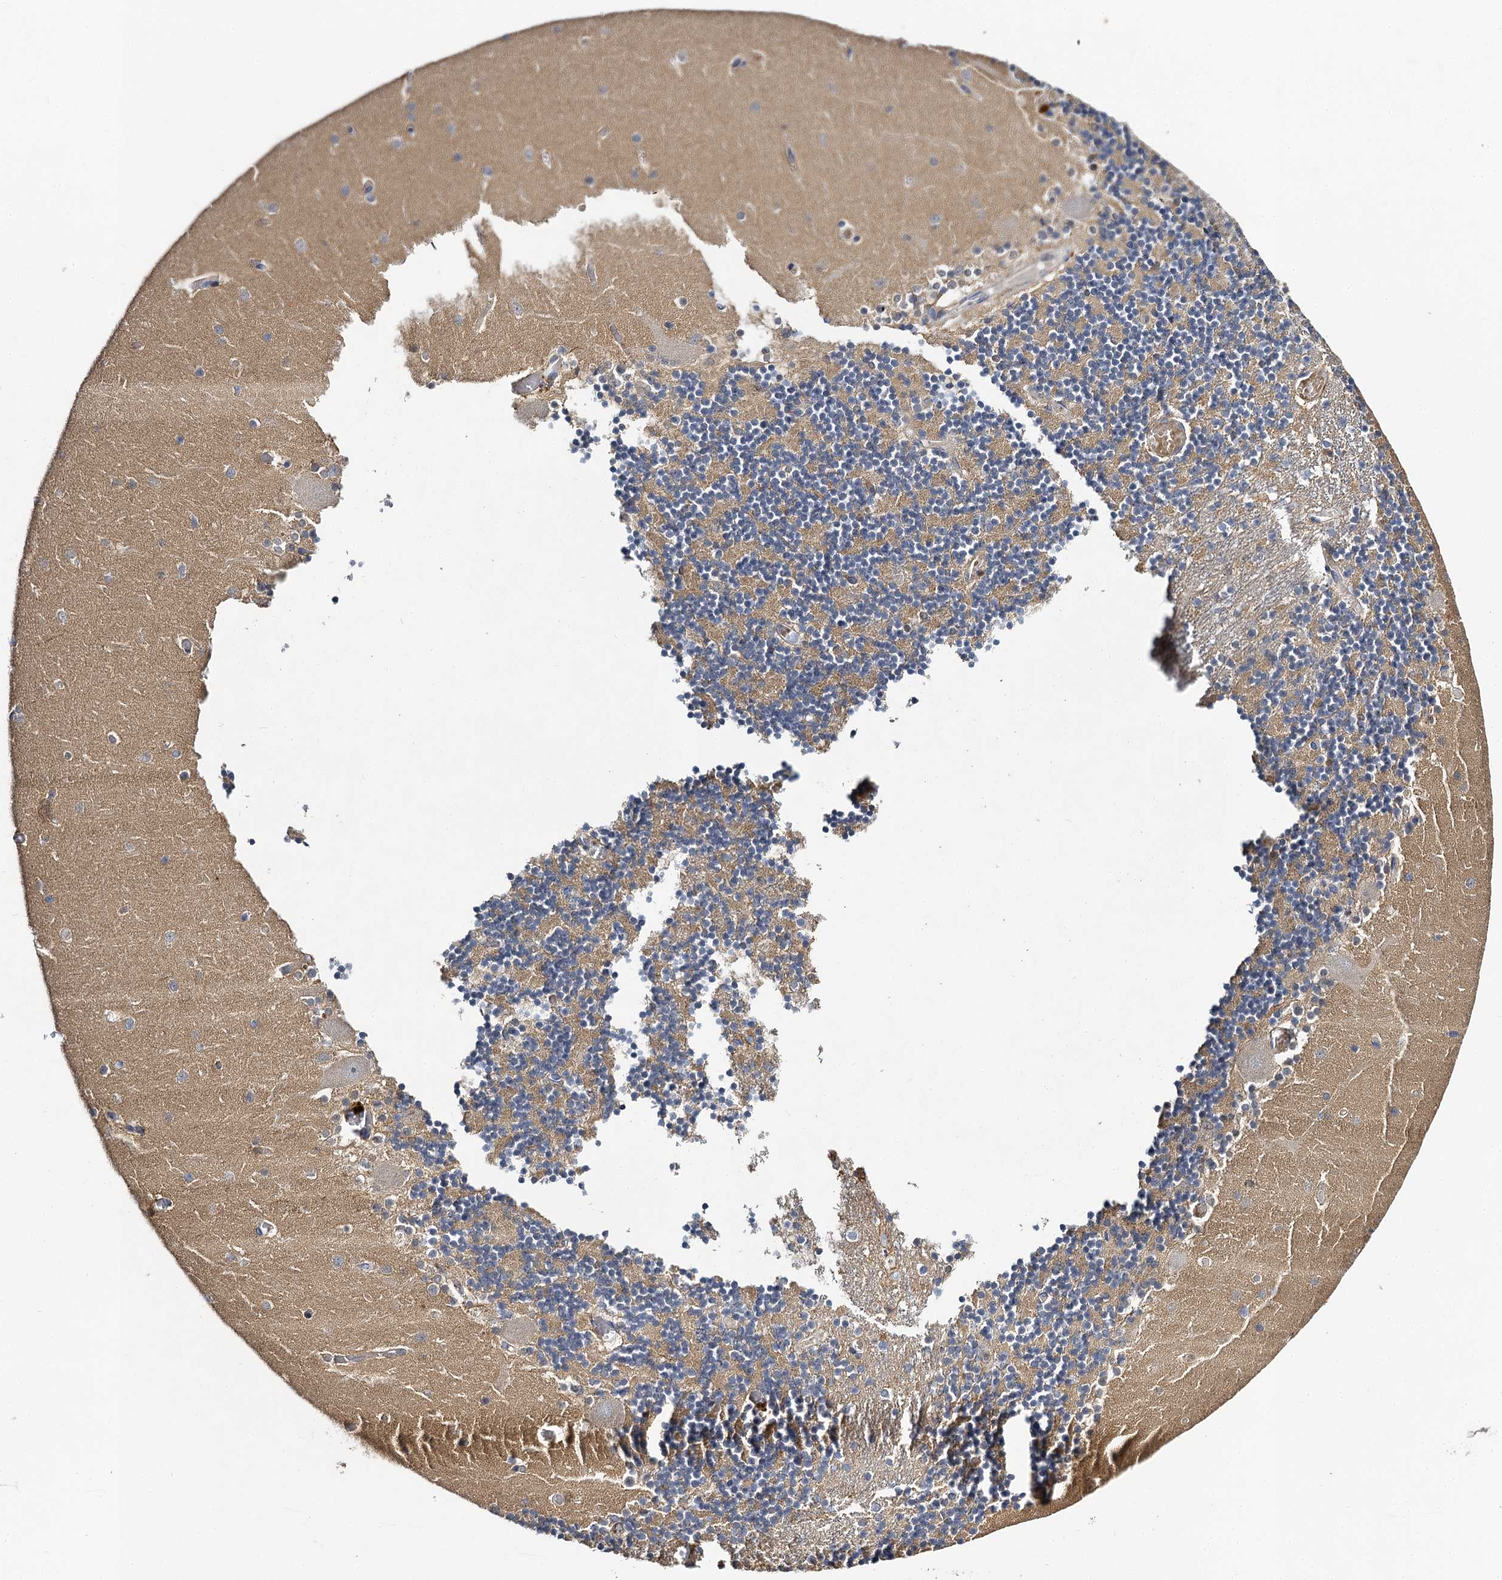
{"staining": {"intensity": "weak", "quantity": "<25%", "location": "cytoplasmic/membranous"}, "tissue": "cerebellum", "cell_type": "Cells in granular layer", "image_type": "normal", "snomed": [{"axis": "morphology", "description": "Normal tissue, NOS"}, {"axis": "topography", "description": "Cerebellum"}], "caption": "A photomicrograph of cerebellum stained for a protein displays no brown staining in cells in granular layer.", "gene": "SLC11A2", "patient": {"sex": "female", "age": 28}}